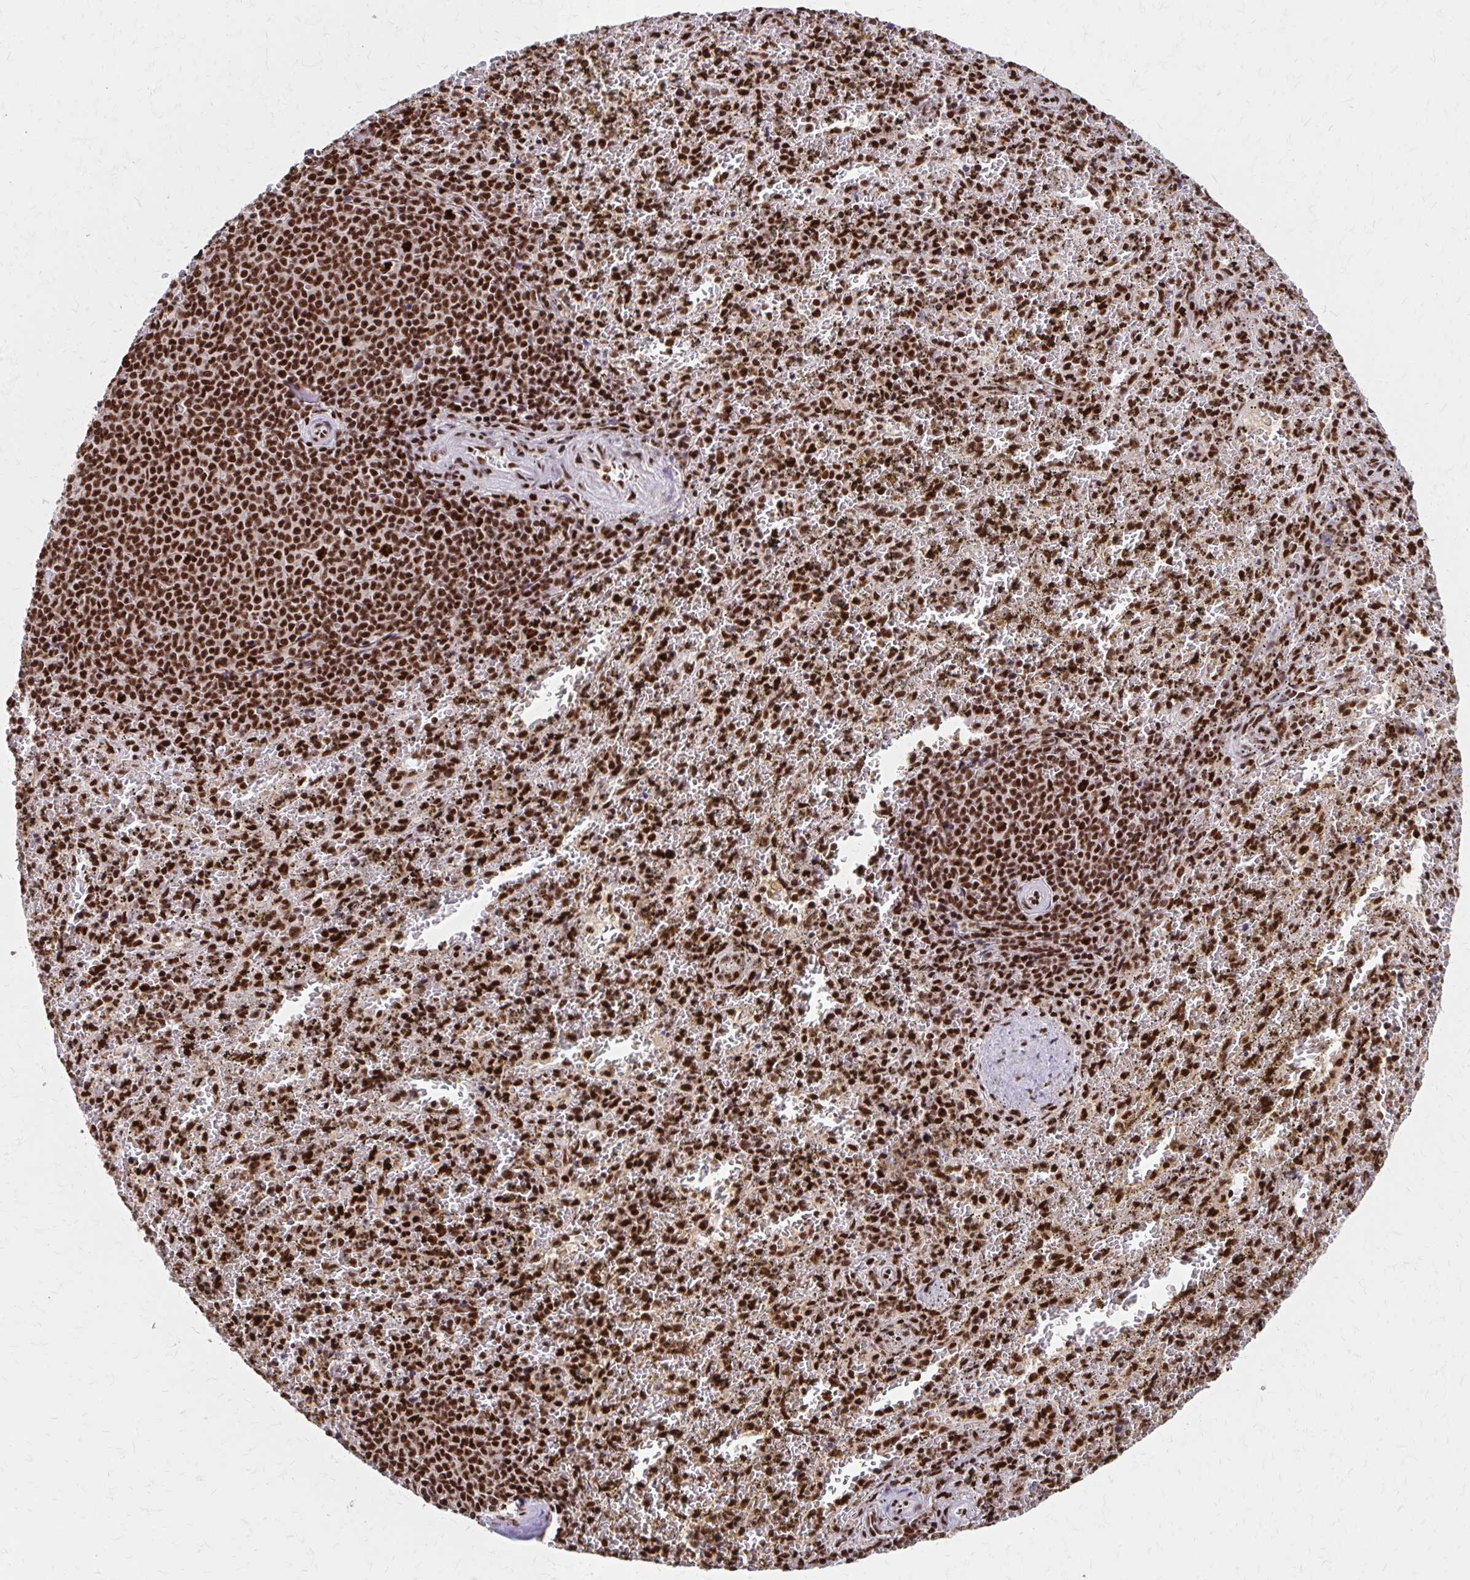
{"staining": {"intensity": "strong", "quantity": ">75%", "location": "nuclear"}, "tissue": "spleen", "cell_type": "Cells in red pulp", "image_type": "normal", "snomed": [{"axis": "morphology", "description": "Normal tissue, NOS"}, {"axis": "topography", "description": "Spleen"}], "caption": "Unremarkable spleen displays strong nuclear positivity in approximately >75% of cells in red pulp.", "gene": "CNKSR3", "patient": {"sex": "female", "age": 50}}